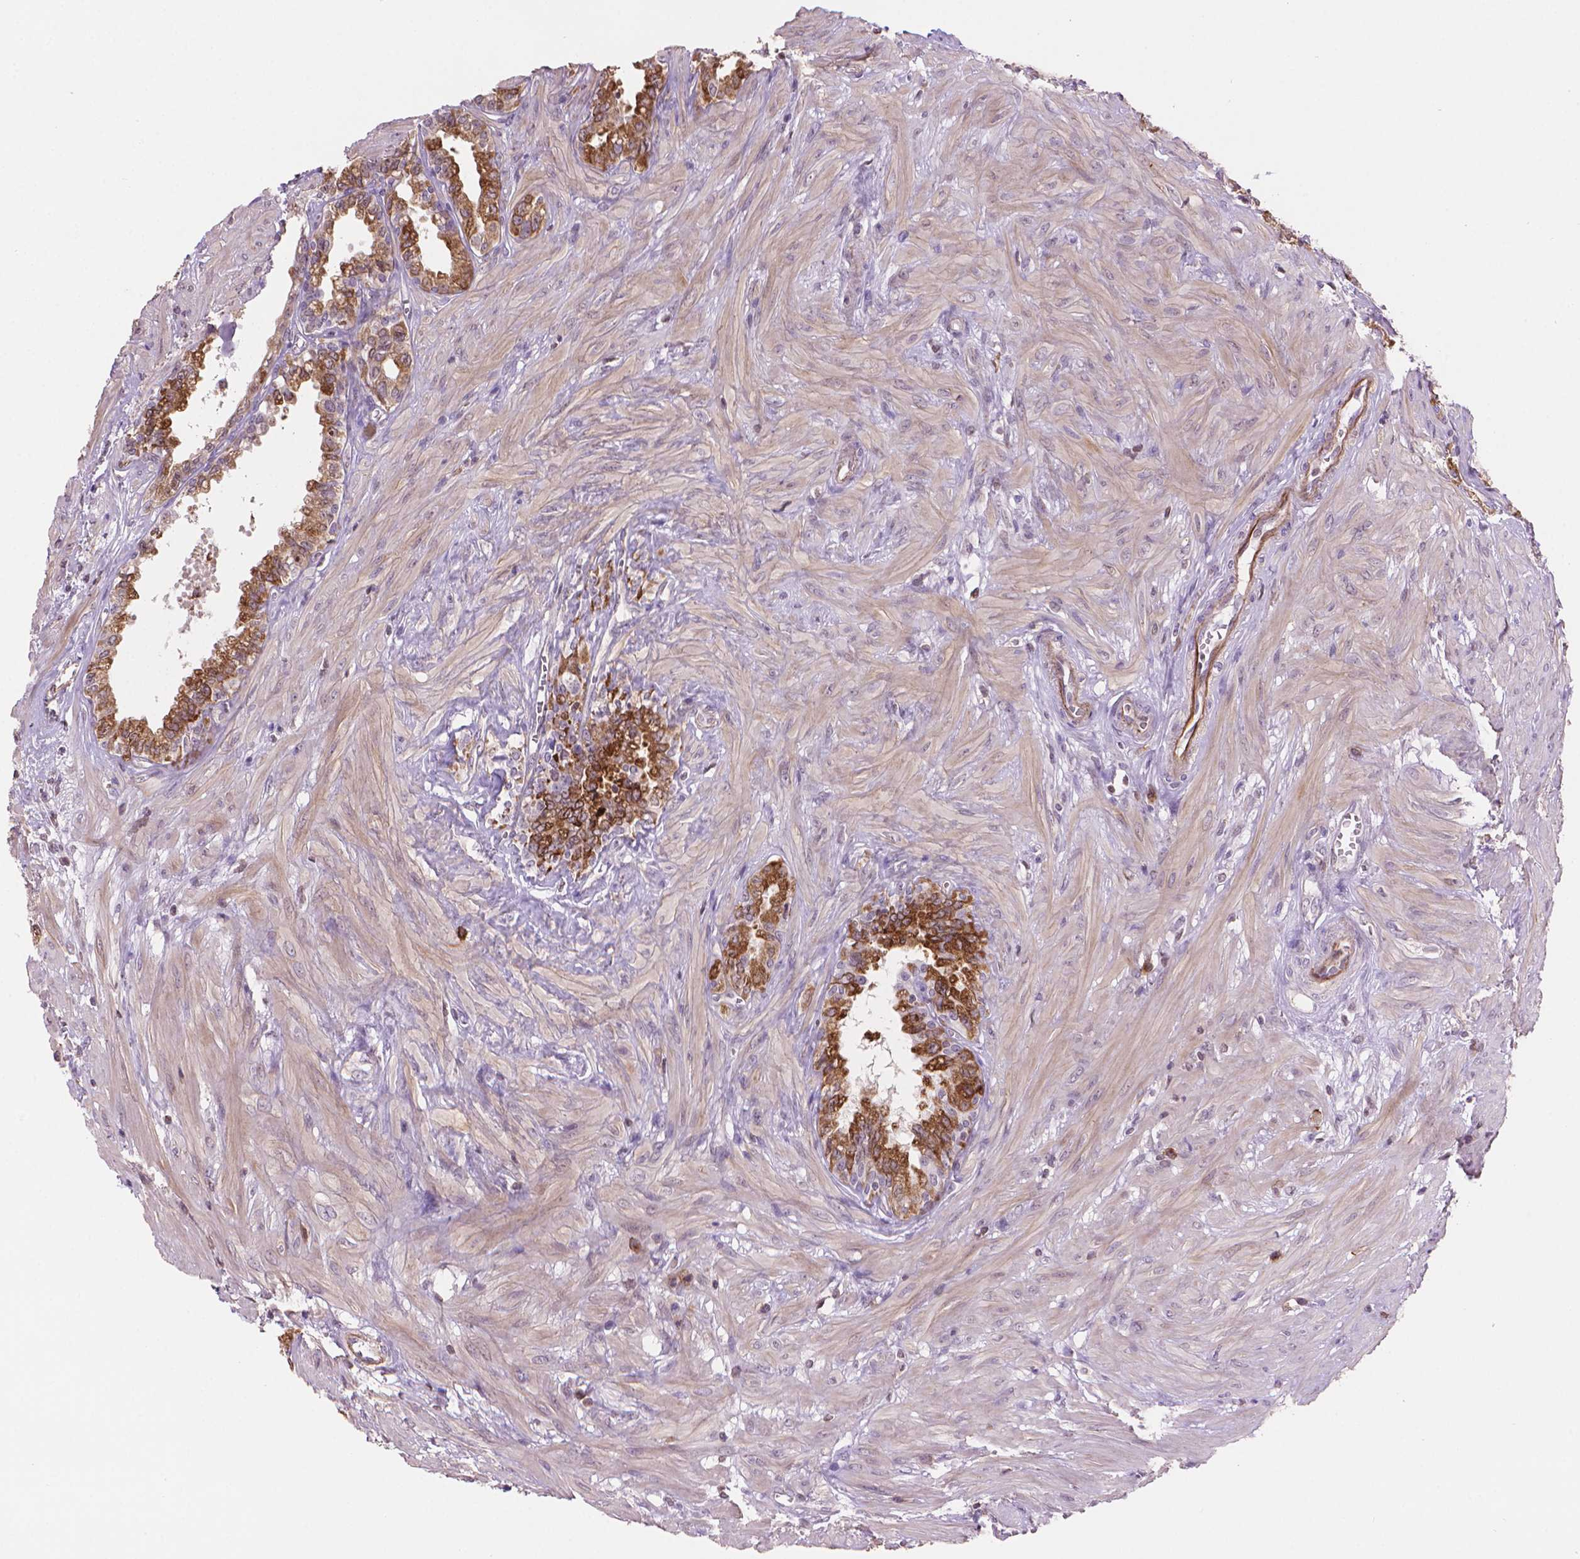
{"staining": {"intensity": "strong", "quantity": "<25%", "location": "cytoplasmic/membranous"}, "tissue": "seminal vesicle", "cell_type": "Glandular cells", "image_type": "normal", "snomed": [{"axis": "morphology", "description": "Normal tissue, NOS"}, {"axis": "morphology", "description": "Urothelial carcinoma, NOS"}, {"axis": "topography", "description": "Urinary bladder"}, {"axis": "topography", "description": "Seminal veicle"}], "caption": "Immunohistochemistry photomicrograph of unremarkable human seminal vesicle stained for a protein (brown), which shows medium levels of strong cytoplasmic/membranous positivity in about <25% of glandular cells.", "gene": "TMEM184A", "patient": {"sex": "male", "age": 76}}